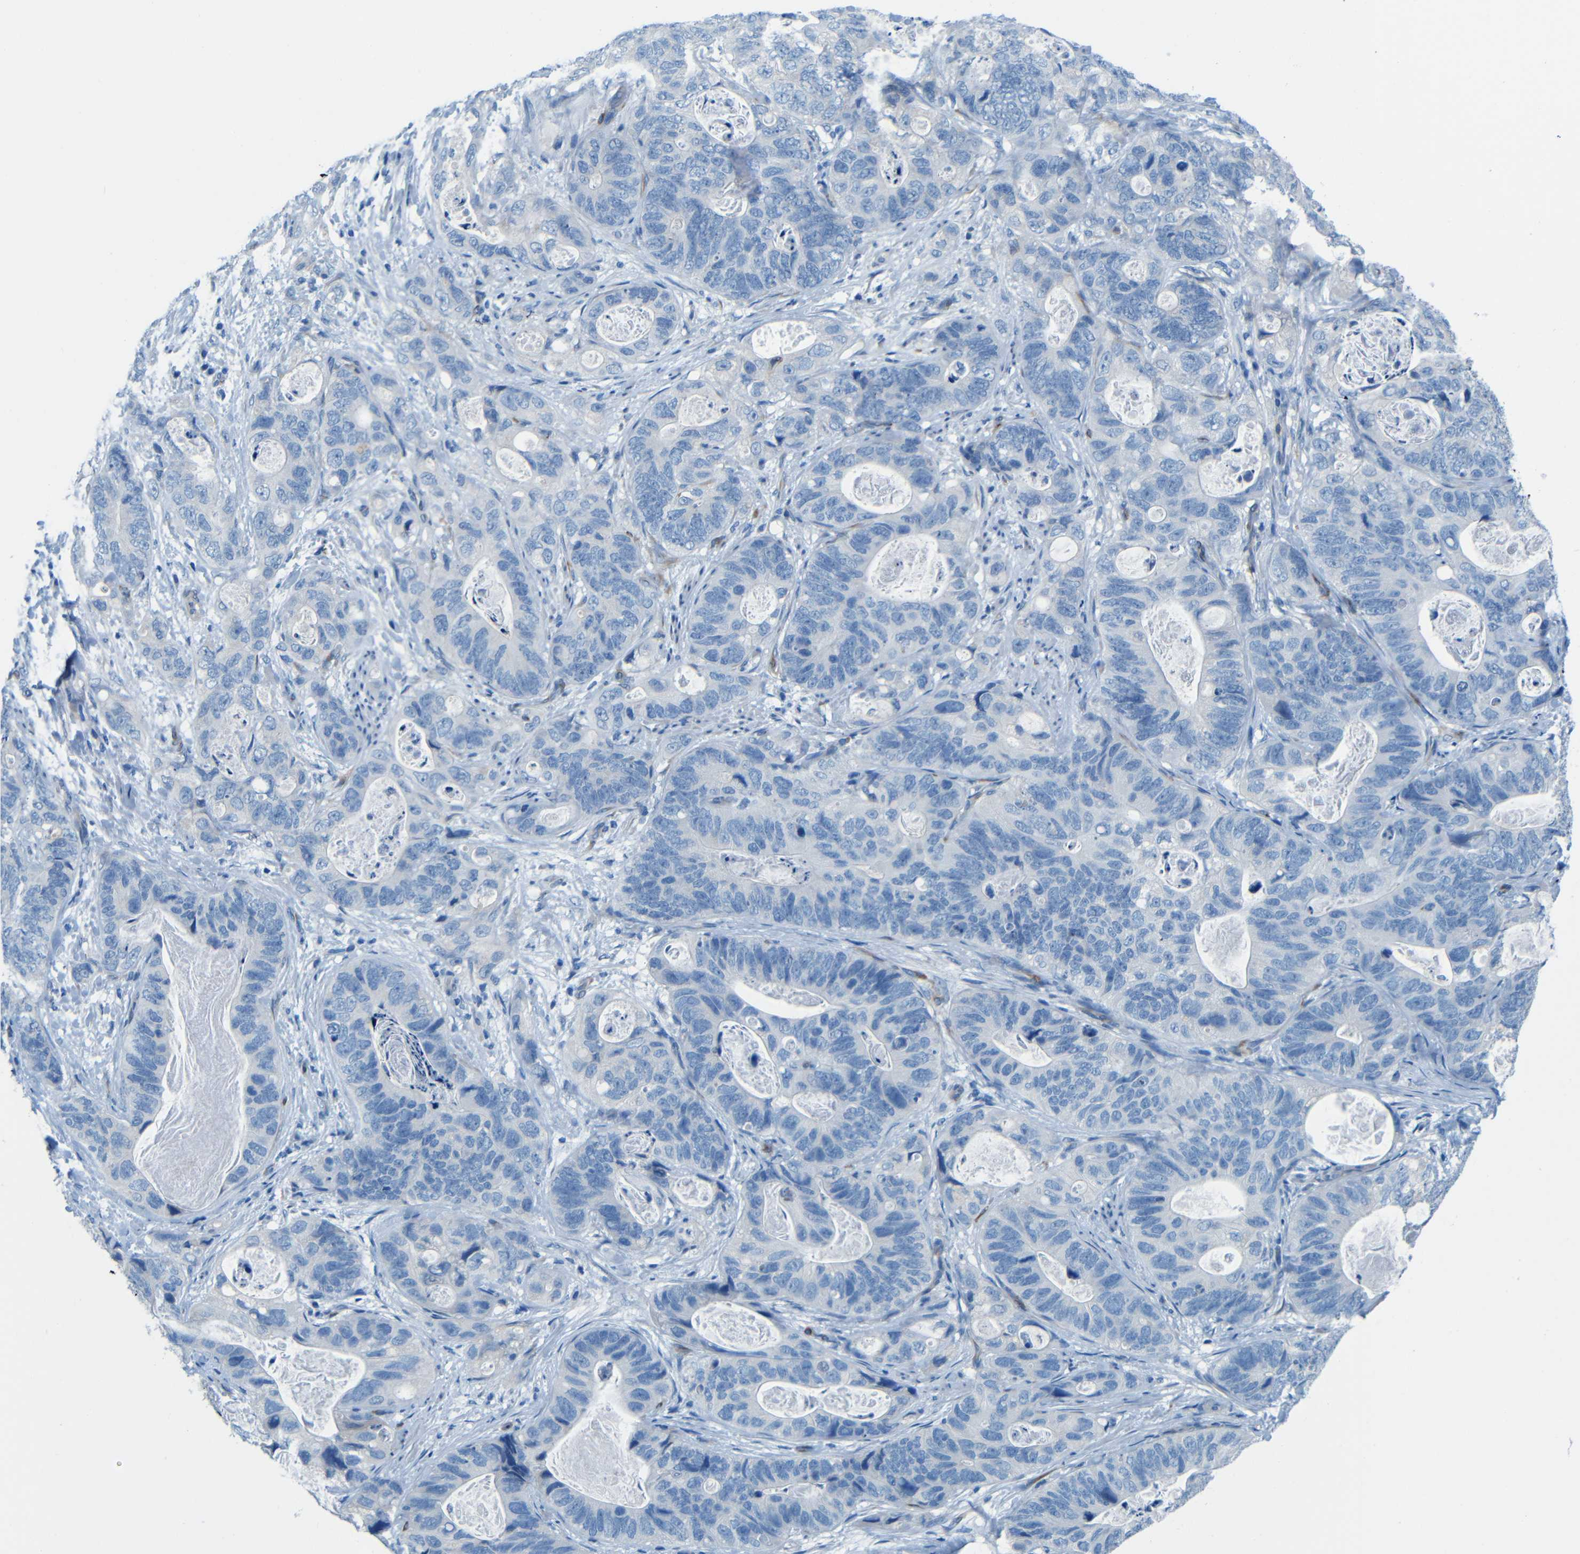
{"staining": {"intensity": "negative", "quantity": "none", "location": "none"}, "tissue": "stomach cancer", "cell_type": "Tumor cells", "image_type": "cancer", "snomed": [{"axis": "morphology", "description": "Adenocarcinoma, NOS"}, {"axis": "topography", "description": "Stomach"}], "caption": "This is an immunohistochemistry (IHC) micrograph of human adenocarcinoma (stomach). There is no staining in tumor cells.", "gene": "MAP2", "patient": {"sex": "female", "age": 89}}